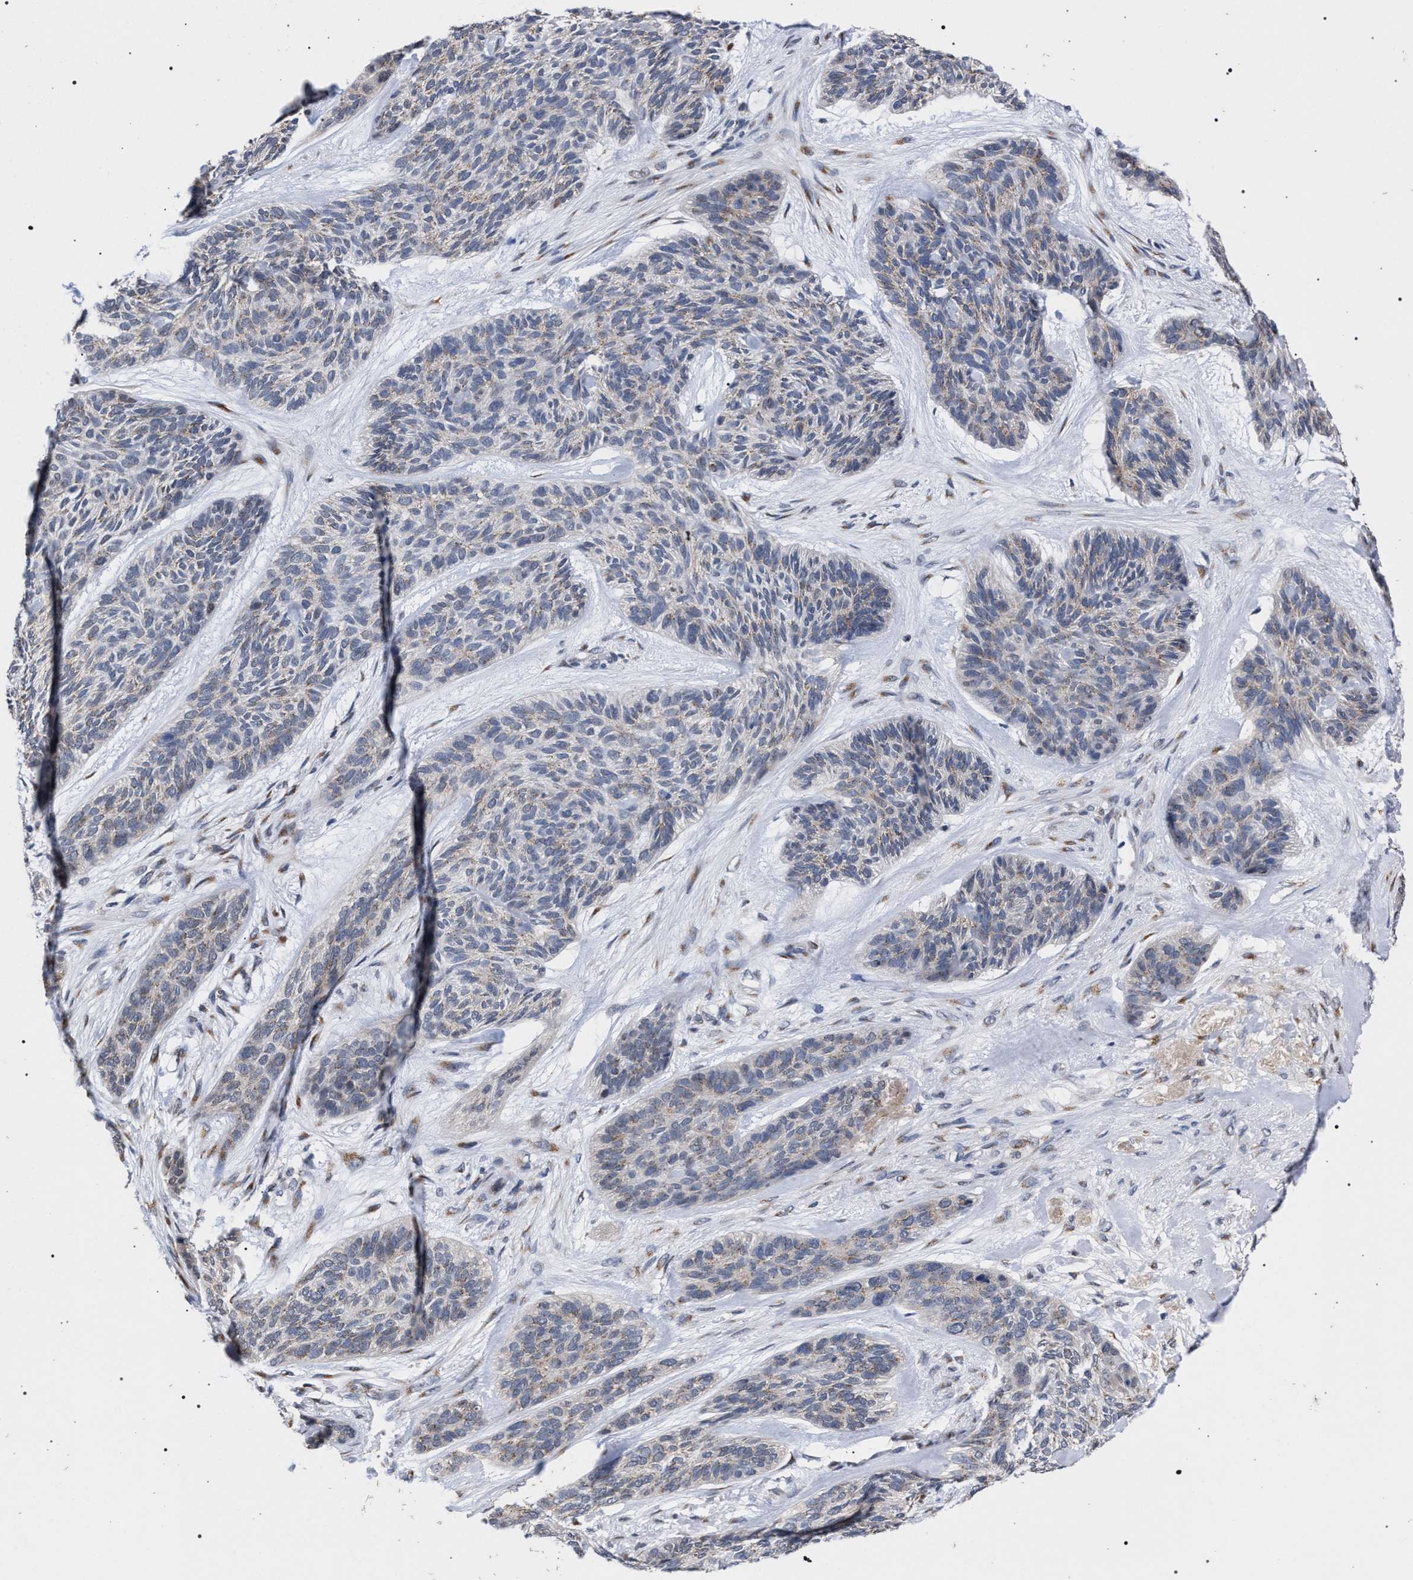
{"staining": {"intensity": "weak", "quantity": "<25%", "location": "cytoplasmic/membranous"}, "tissue": "skin cancer", "cell_type": "Tumor cells", "image_type": "cancer", "snomed": [{"axis": "morphology", "description": "Basal cell carcinoma"}, {"axis": "topography", "description": "Skin"}], "caption": "There is no significant expression in tumor cells of skin cancer.", "gene": "GOLGA2", "patient": {"sex": "male", "age": 55}}